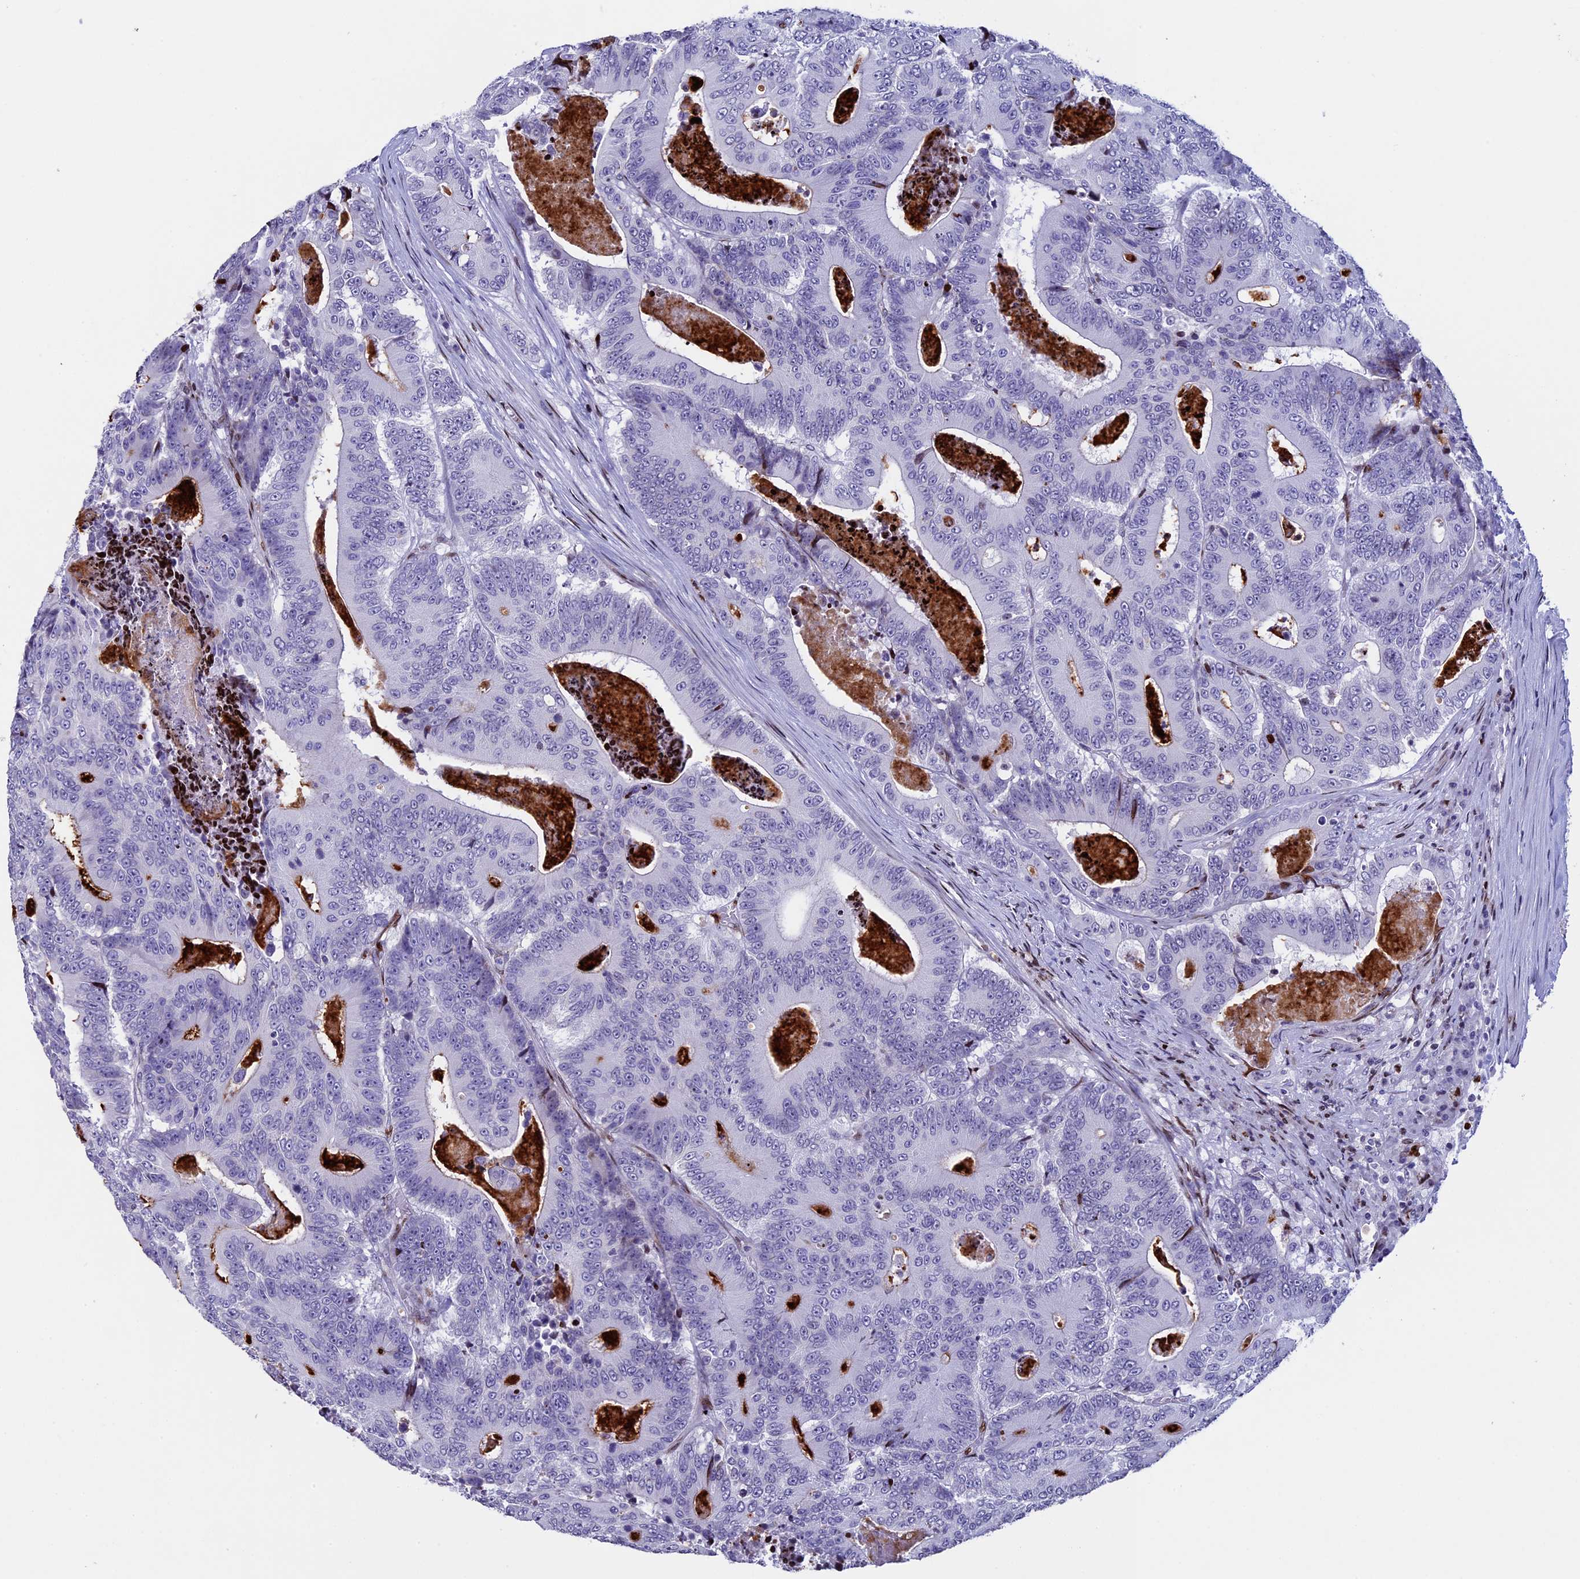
{"staining": {"intensity": "negative", "quantity": "none", "location": "none"}, "tissue": "colorectal cancer", "cell_type": "Tumor cells", "image_type": "cancer", "snomed": [{"axis": "morphology", "description": "Adenocarcinoma, NOS"}, {"axis": "topography", "description": "Colon"}], "caption": "Colorectal cancer was stained to show a protein in brown. There is no significant positivity in tumor cells.", "gene": "BTBD3", "patient": {"sex": "male", "age": 83}}